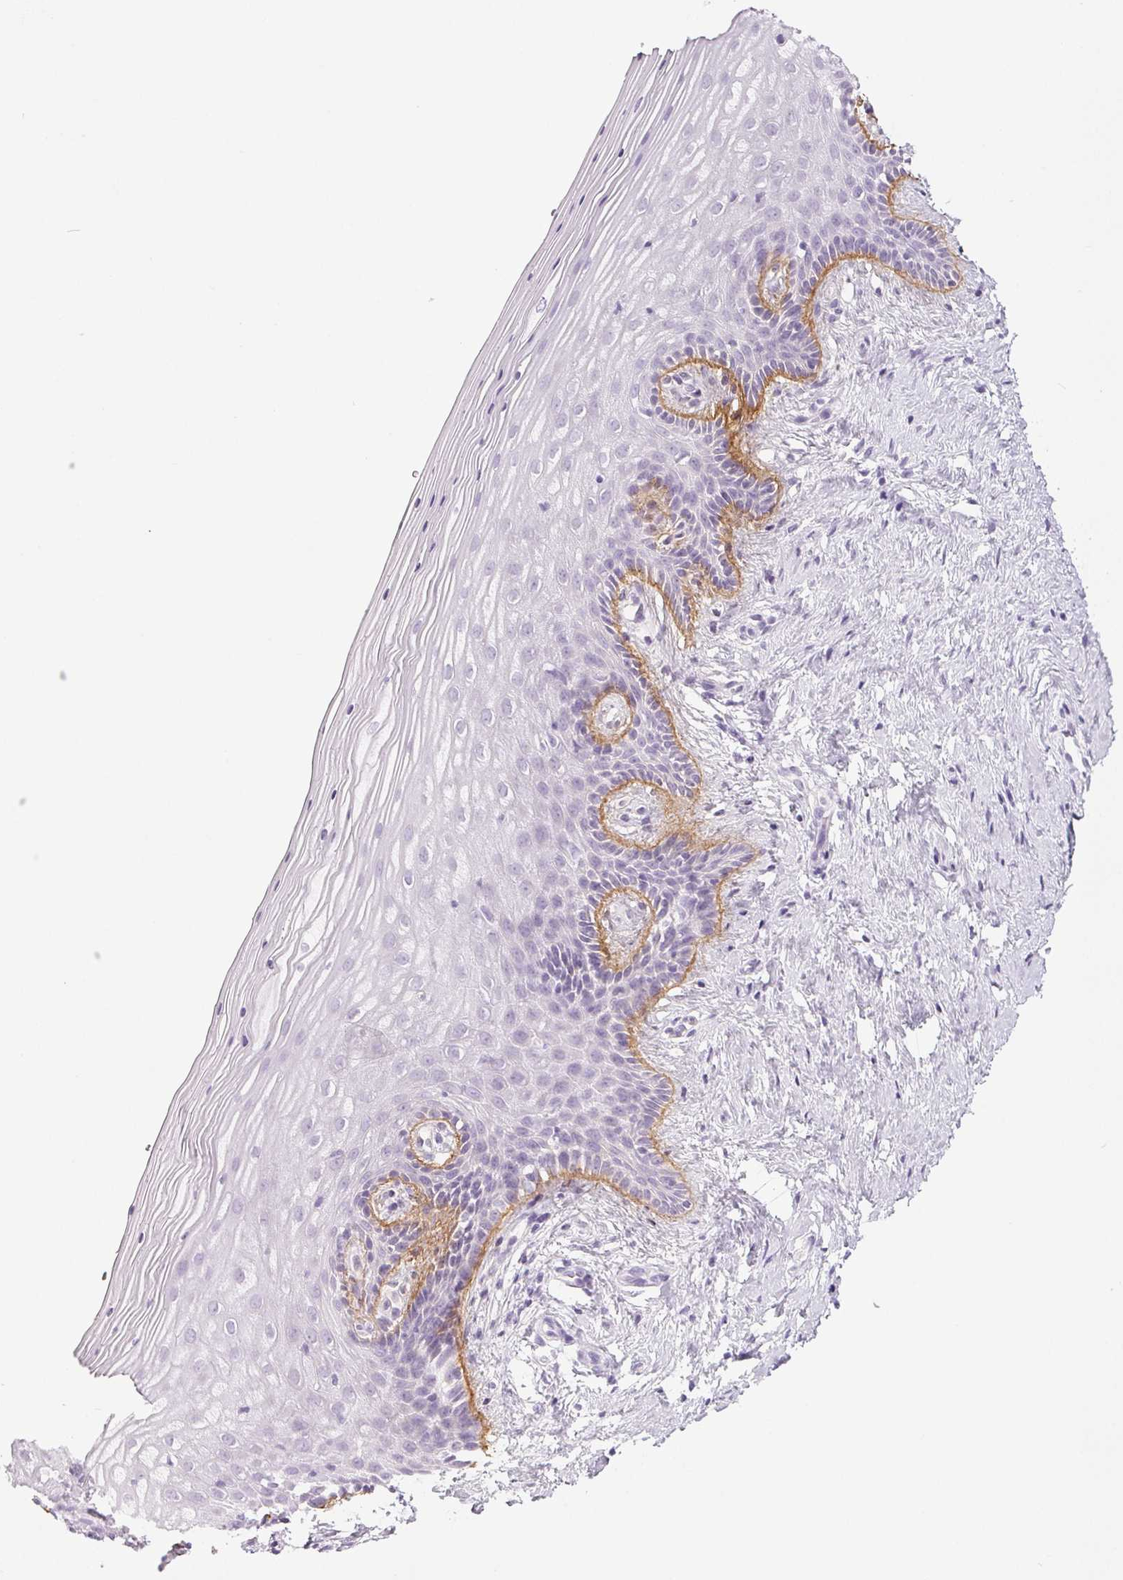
{"staining": {"intensity": "negative", "quantity": "none", "location": "none"}, "tissue": "vagina", "cell_type": "Squamous epithelial cells", "image_type": "normal", "snomed": [{"axis": "morphology", "description": "Normal tissue, NOS"}, {"axis": "topography", "description": "Vagina"}], "caption": "Immunohistochemistry photomicrograph of benign vagina: vagina stained with DAB exhibits no significant protein expression in squamous epithelial cells. Brightfield microscopy of immunohistochemistry stained with DAB (3,3'-diaminobenzidine) (brown) and hematoxylin (blue), captured at high magnification.", "gene": "COL7A1", "patient": {"sex": "female", "age": 45}}